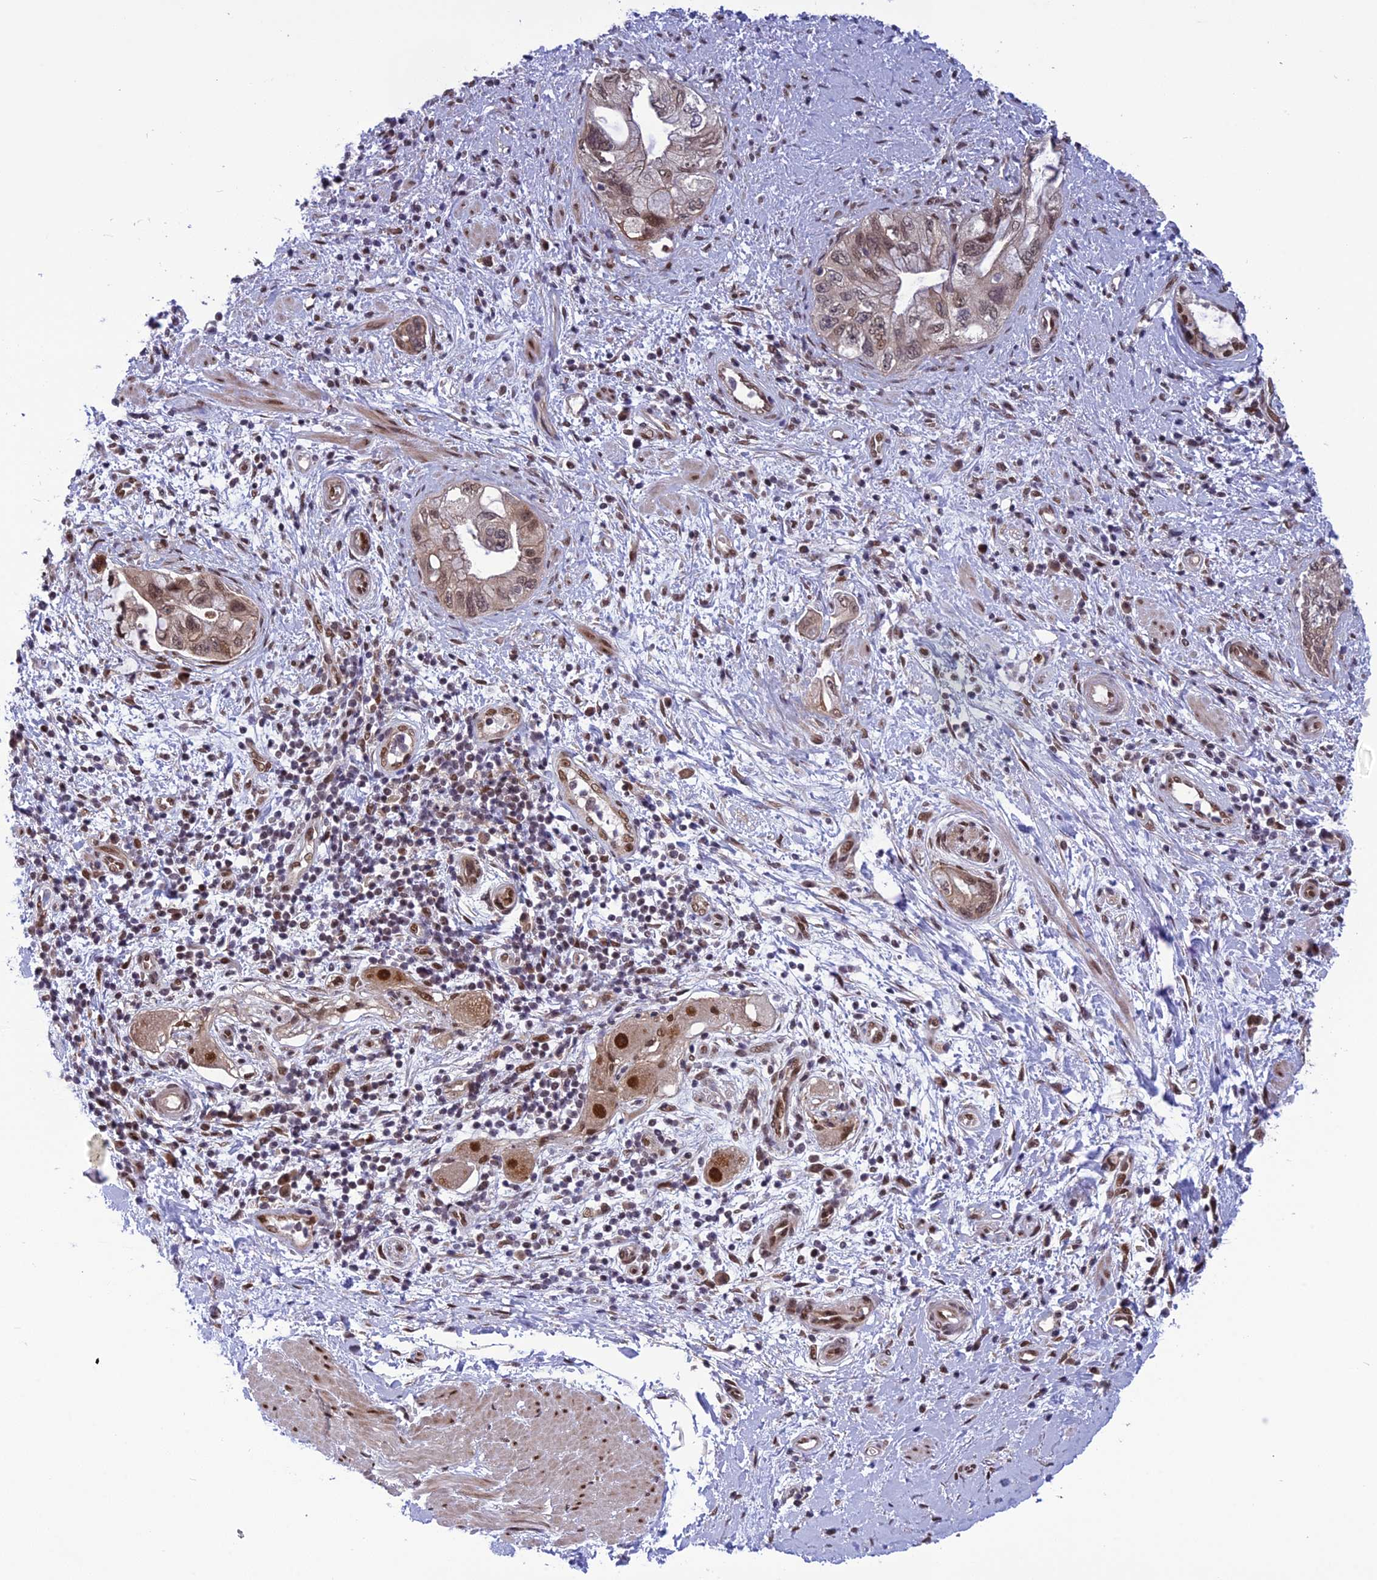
{"staining": {"intensity": "moderate", "quantity": ">75%", "location": "nuclear"}, "tissue": "pancreatic cancer", "cell_type": "Tumor cells", "image_type": "cancer", "snomed": [{"axis": "morphology", "description": "Adenocarcinoma, NOS"}, {"axis": "topography", "description": "Pancreas"}], "caption": "Tumor cells demonstrate medium levels of moderate nuclear staining in about >75% of cells in adenocarcinoma (pancreatic).", "gene": "RTRAF", "patient": {"sex": "female", "age": 73}}